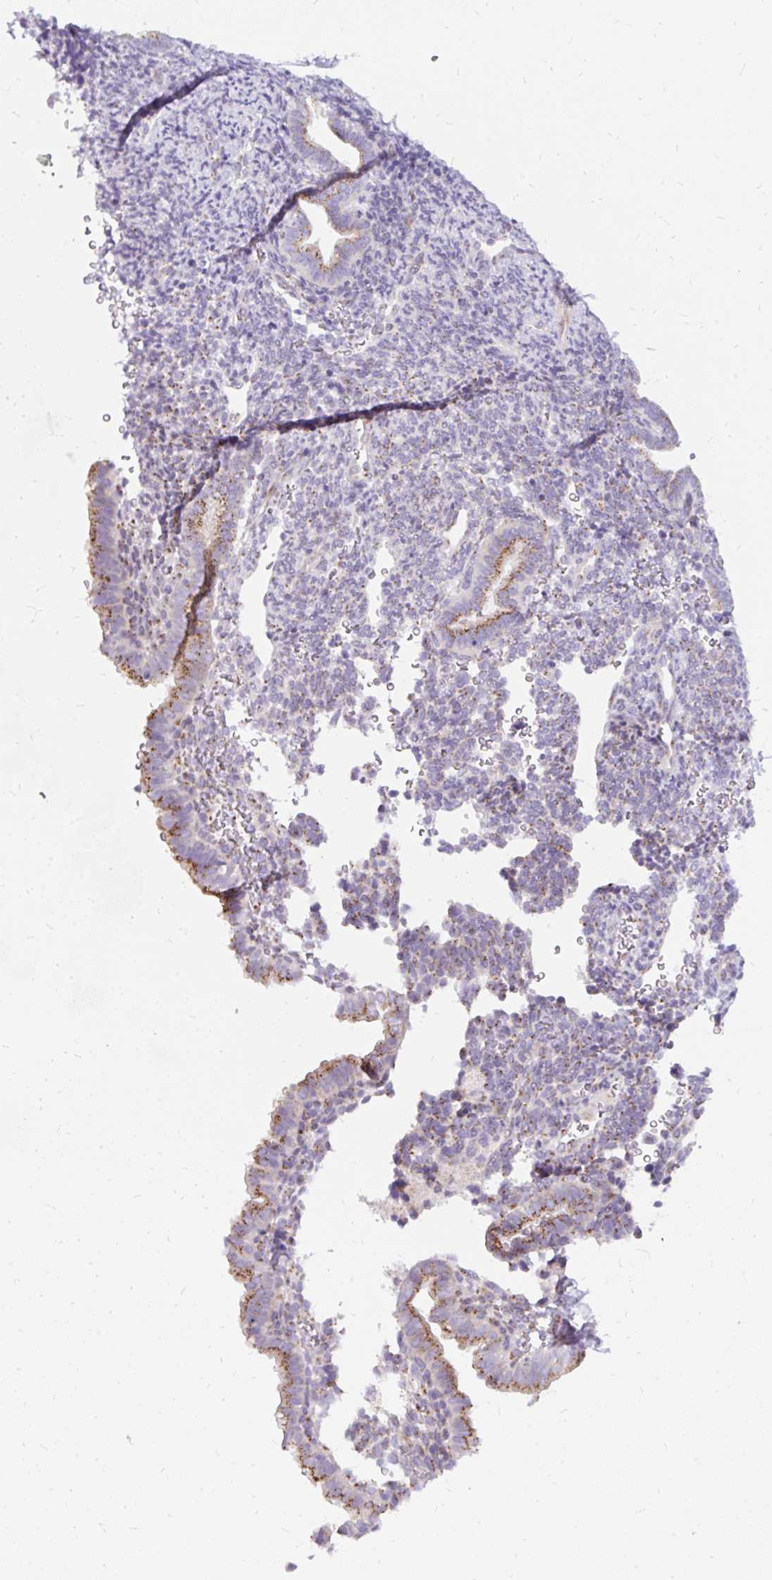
{"staining": {"intensity": "negative", "quantity": "none", "location": "none"}, "tissue": "endometrium", "cell_type": "Cells in endometrial stroma", "image_type": "normal", "snomed": [{"axis": "morphology", "description": "Normal tissue, NOS"}, {"axis": "topography", "description": "Endometrium"}], "caption": "Immunohistochemical staining of benign endometrium demonstrates no significant positivity in cells in endometrial stroma. Nuclei are stained in blue.", "gene": "GOLGA8A", "patient": {"sex": "female", "age": 34}}